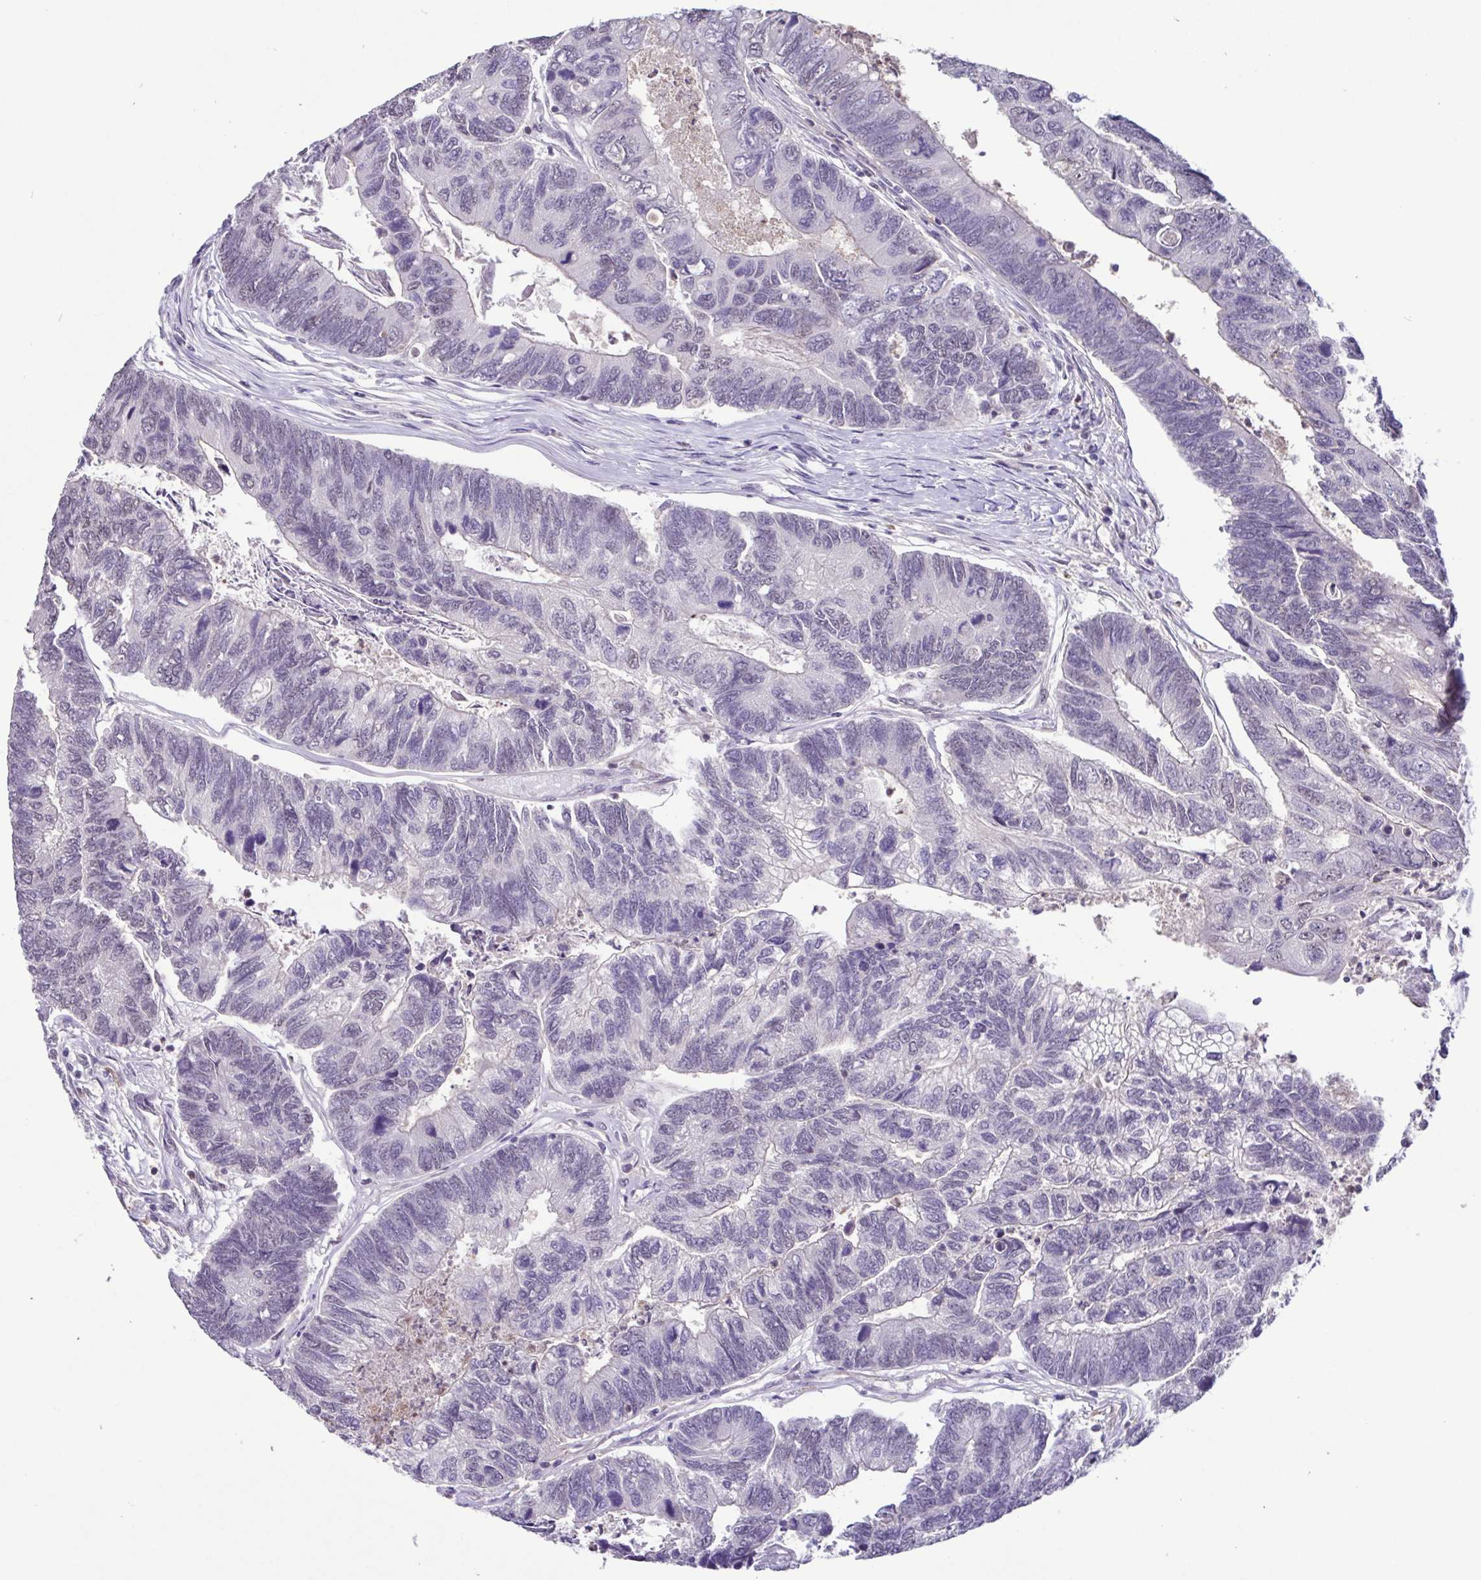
{"staining": {"intensity": "negative", "quantity": "none", "location": "none"}, "tissue": "colorectal cancer", "cell_type": "Tumor cells", "image_type": "cancer", "snomed": [{"axis": "morphology", "description": "Adenocarcinoma, NOS"}, {"axis": "topography", "description": "Colon"}], "caption": "There is no significant staining in tumor cells of colorectal adenocarcinoma.", "gene": "ACTRT3", "patient": {"sex": "female", "age": 67}}